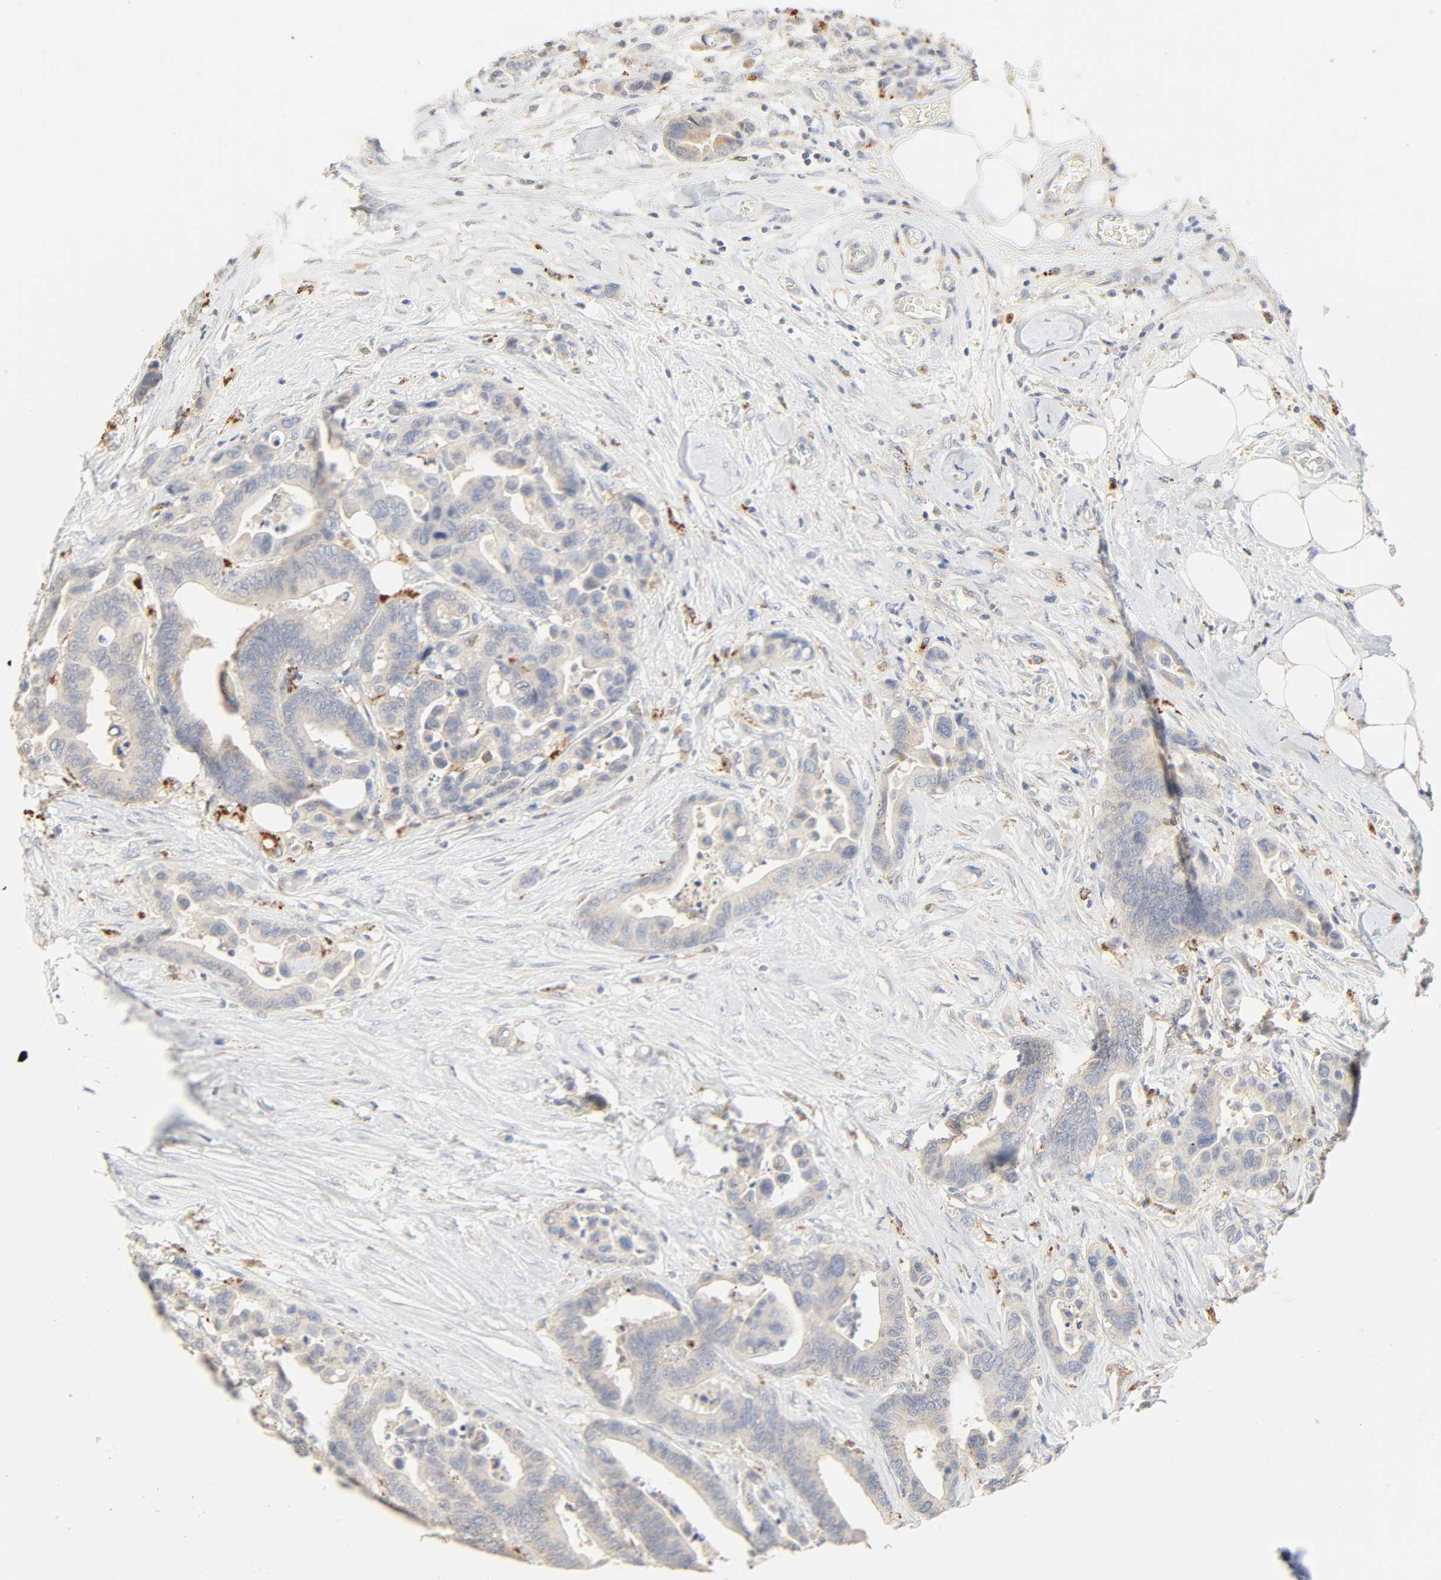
{"staining": {"intensity": "negative", "quantity": "none", "location": "none"}, "tissue": "colorectal cancer", "cell_type": "Tumor cells", "image_type": "cancer", "snomed": [{"axis": "morphology", "description": "Adenocarcinoma, NOS"}, {"axis": "topography", "description": "Colon"}], "caption": "Protein analysis of colorectal cancer demonstrates no significant staining in tumor cells. The staining is performed using DAB brown chromogen with nuclei counter-stained in using hematoxylin.", "gene": "CAMK2A", "patient": {"sex": "male", "age": 82}}